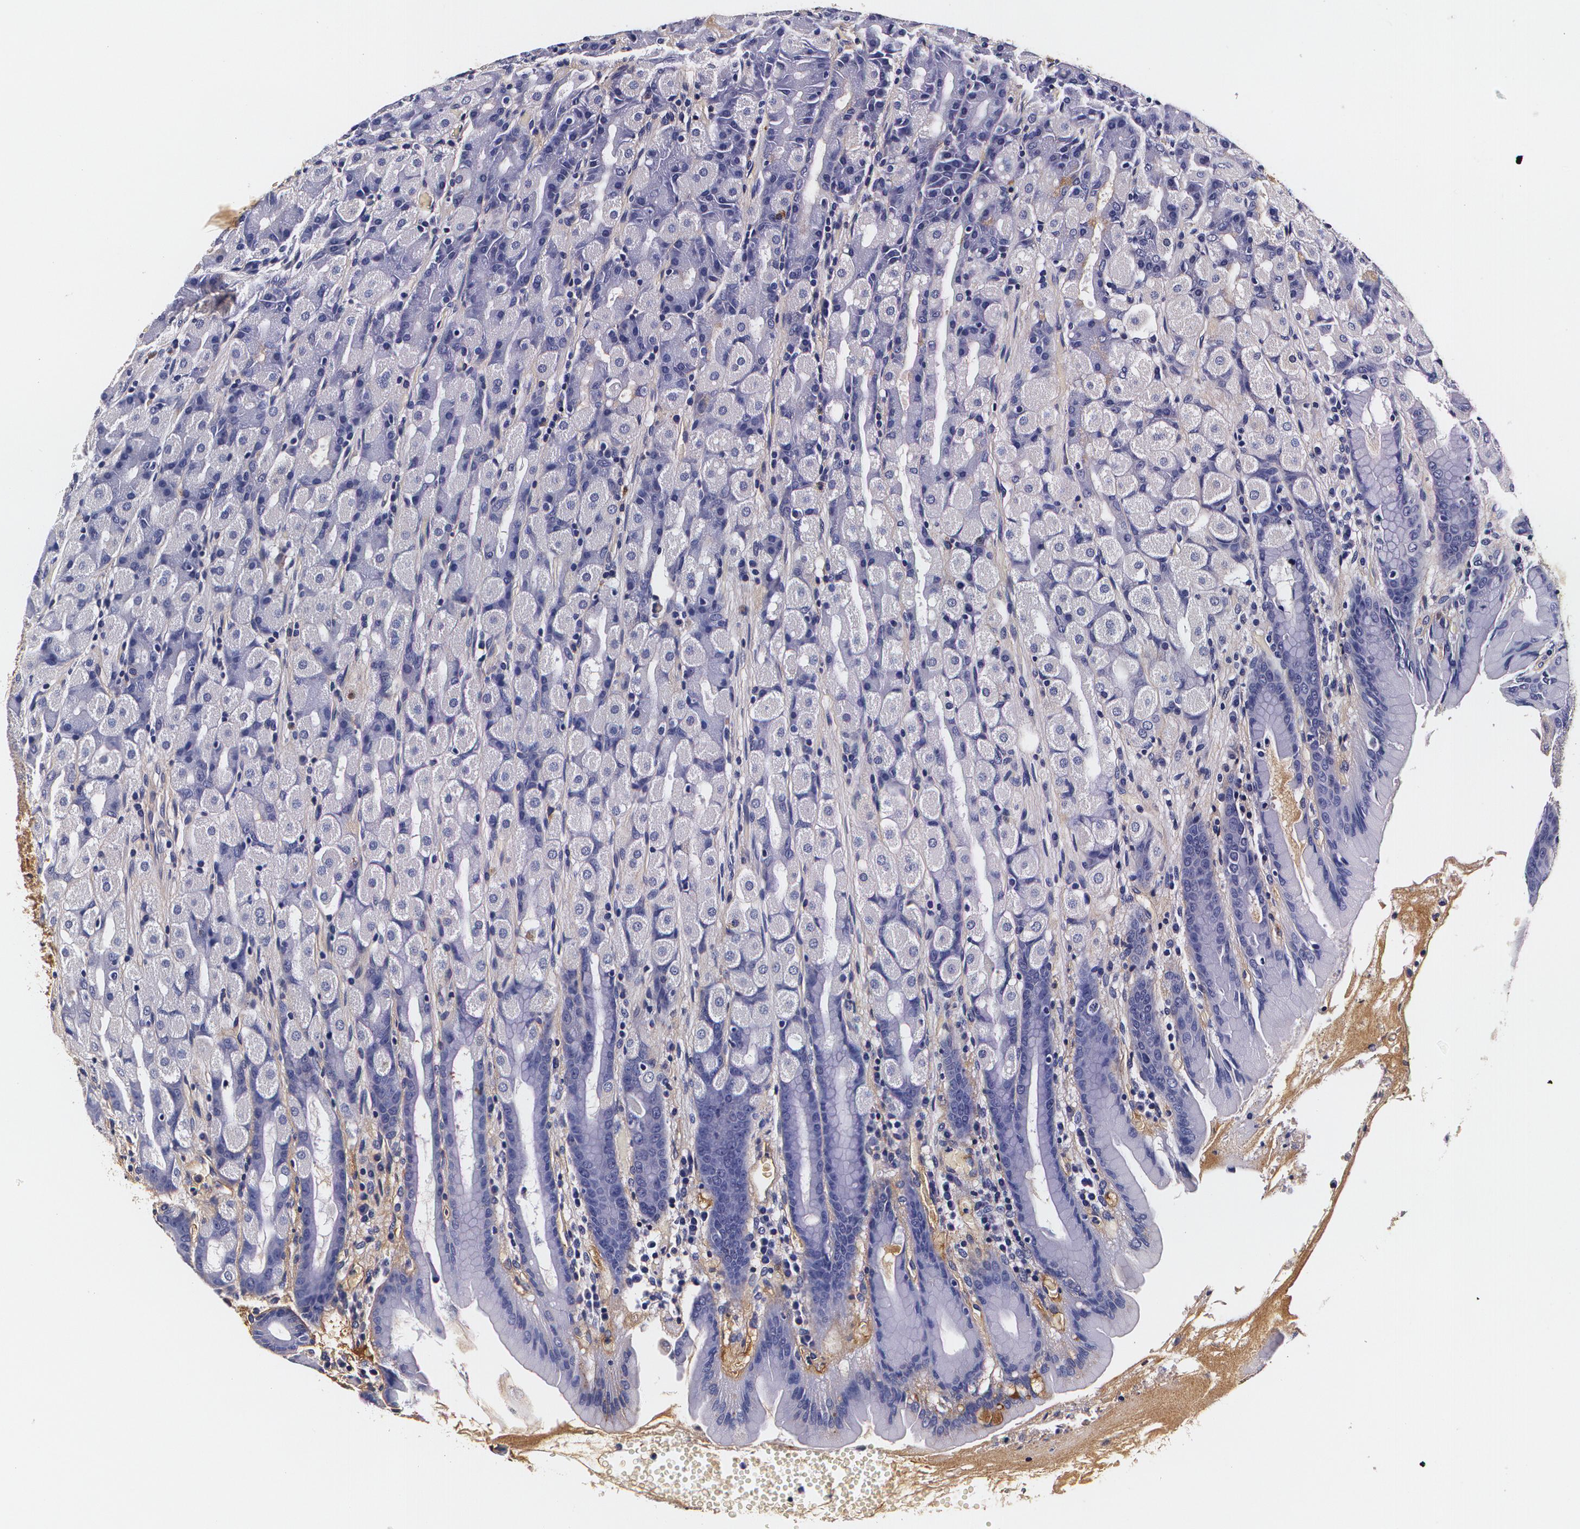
{"staining": {"intensity": "negative", "quantity": "none", "location": "none"}, "tissue": "stomach", "cell_type": "Glandular cells", "image_type": "normal", "snomed": [{"axis": "morphology", "description": "Normal tissue, NOS"}, {"axis": "topography", "description": "Stomach, upper"}], "caption": "This is an immunohistochemistry micrograph of benign human stomach. There is no staining in glandular cells.", "gene": "TTR", "patient": {"sex": "male", "age": 68}}